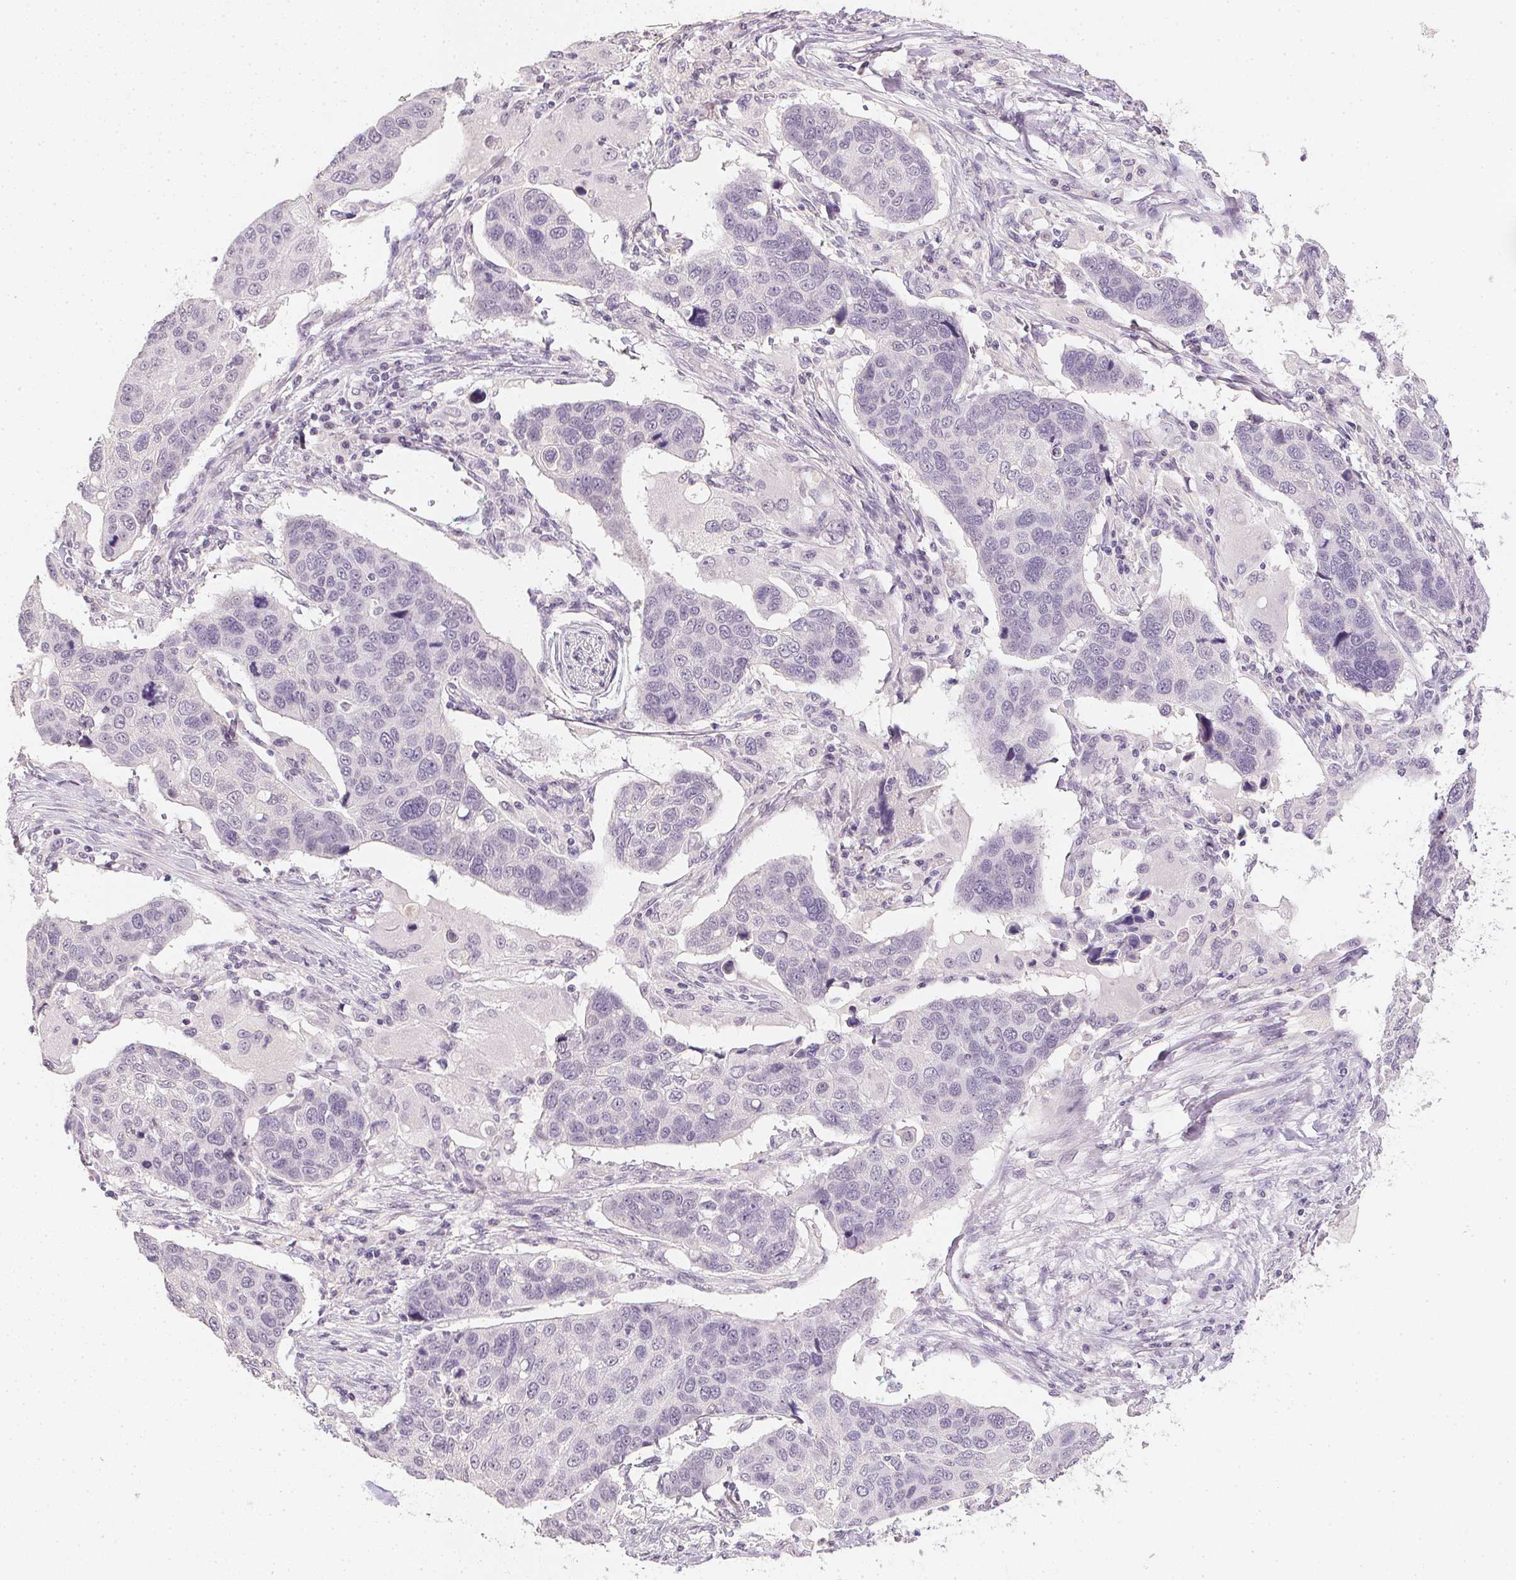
{"staining": {"intensity": "negative", "quantity": "none", "location": "none"}, "tissue": "lung cancer", "cell_type": "Tumor cells", "image_type": "cancer", "snomed": [{"axis": "morphology", "description": "Squamous cell carcinoma, NOS"}, {"axis": "topography", "description": "Lymph node"}, {"axis": "topography", "description": "Lung"}], "caption": "Immunohistochemical staining of squamous cell carcinoma (lung) exhibits no significant expression in tumor cells.", "gene": "PPY", "patient": {"sex": "male", "age": 61}}